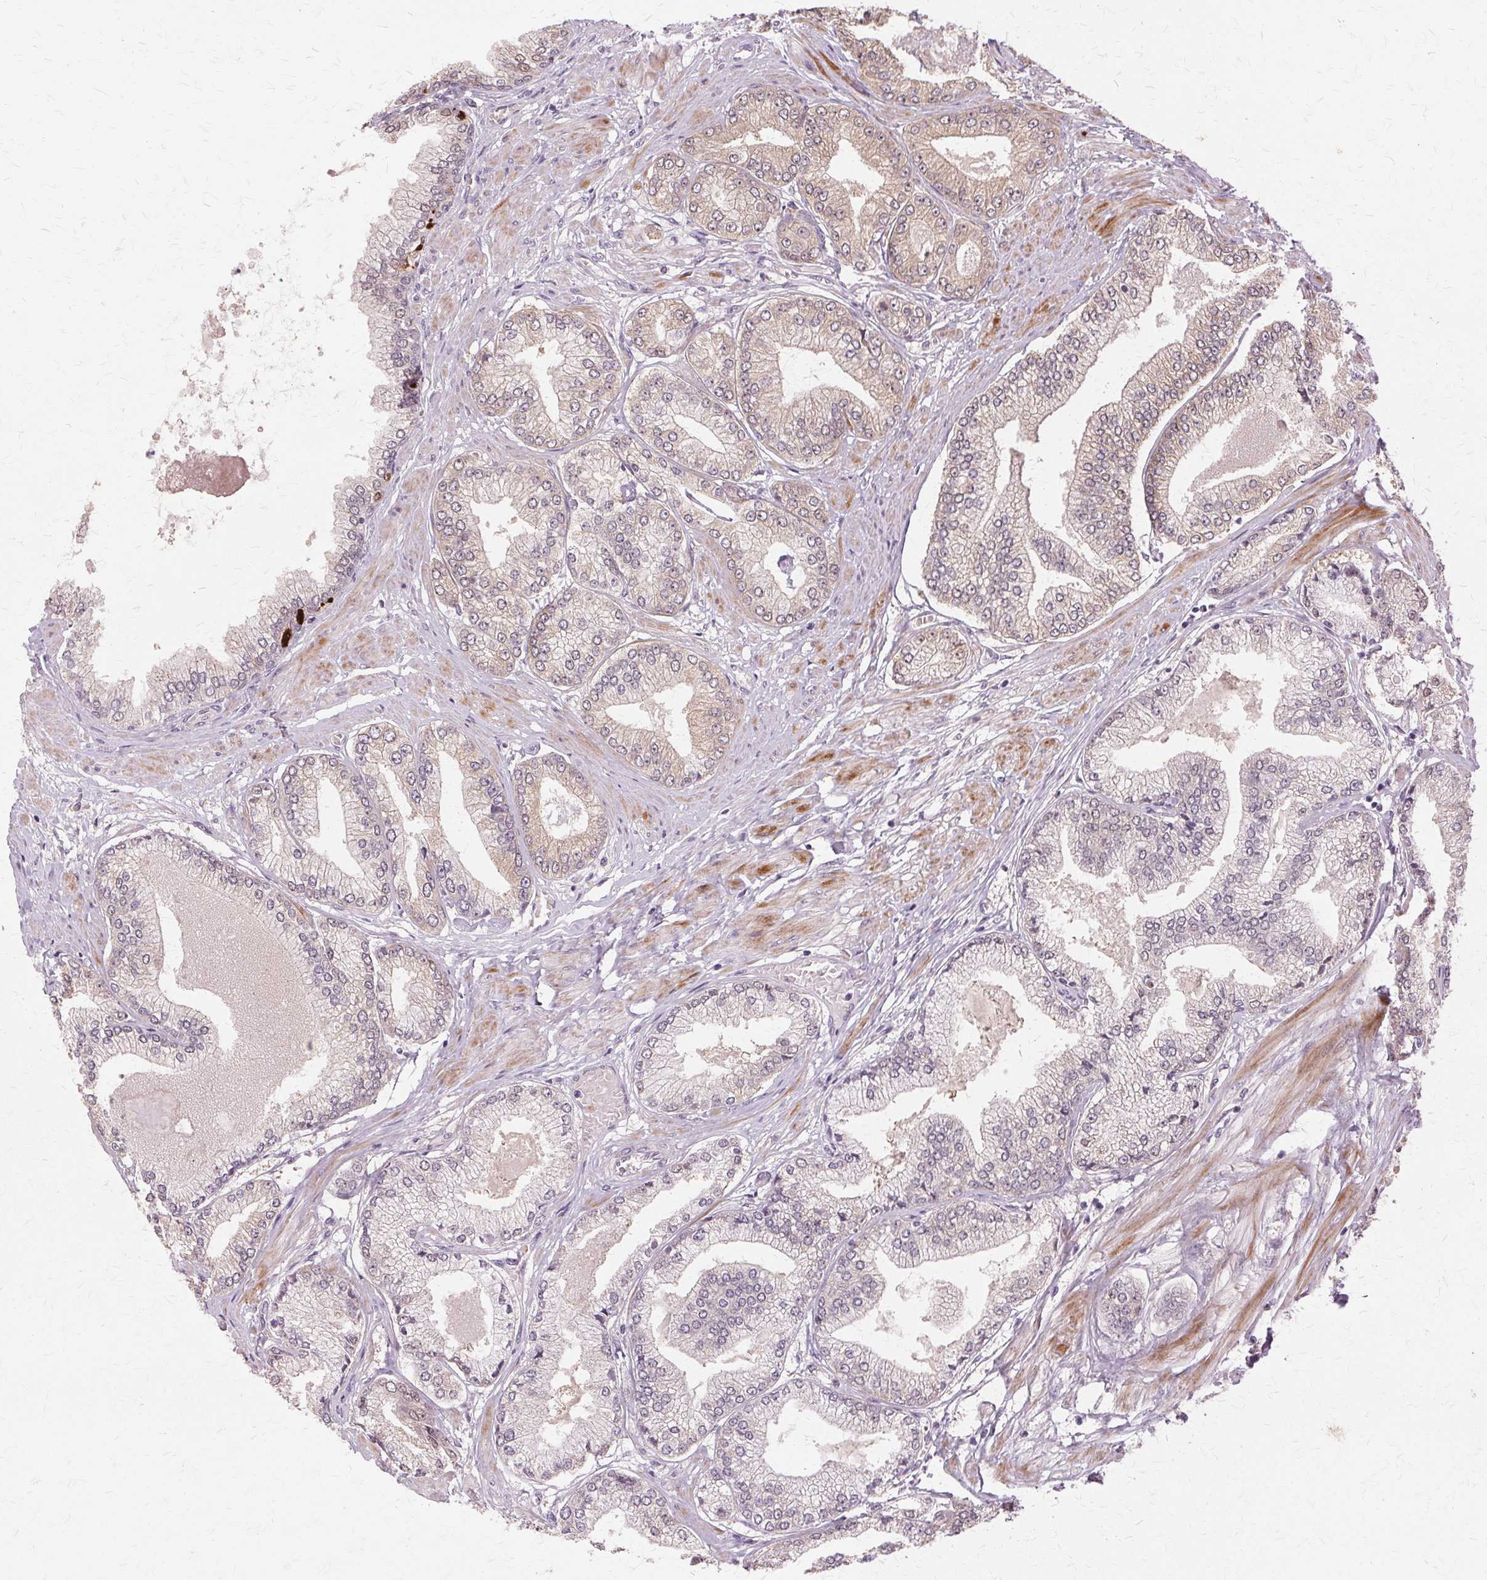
{"staining": {"intensity": "weak", "quantity": "25%-75%", "location": "nuclear"}, "tissue": "prostate cancer", "cell_type": "Tumor cells", "image_type": "cancer", "snomed": [{"axis": "morphology", "description": "Adenocarcinoma, Low grade"}, {"axis": "topography", "description": "Prostate"}], "caption": "IHC (DAB (3,3'-diaminobenzidine)) staining of prostate cancer (adenocarcinoma (low-grade)) shows weak nuclear protein expression in approximately 25%-75% of tumor cells. The protein is stained brown, and the nuclei are stained in blue (DAB IHC with brightfield microscopy, high magnification).", "gene": "PRMT5", "patient": {"sex": "male", "age": 55}}